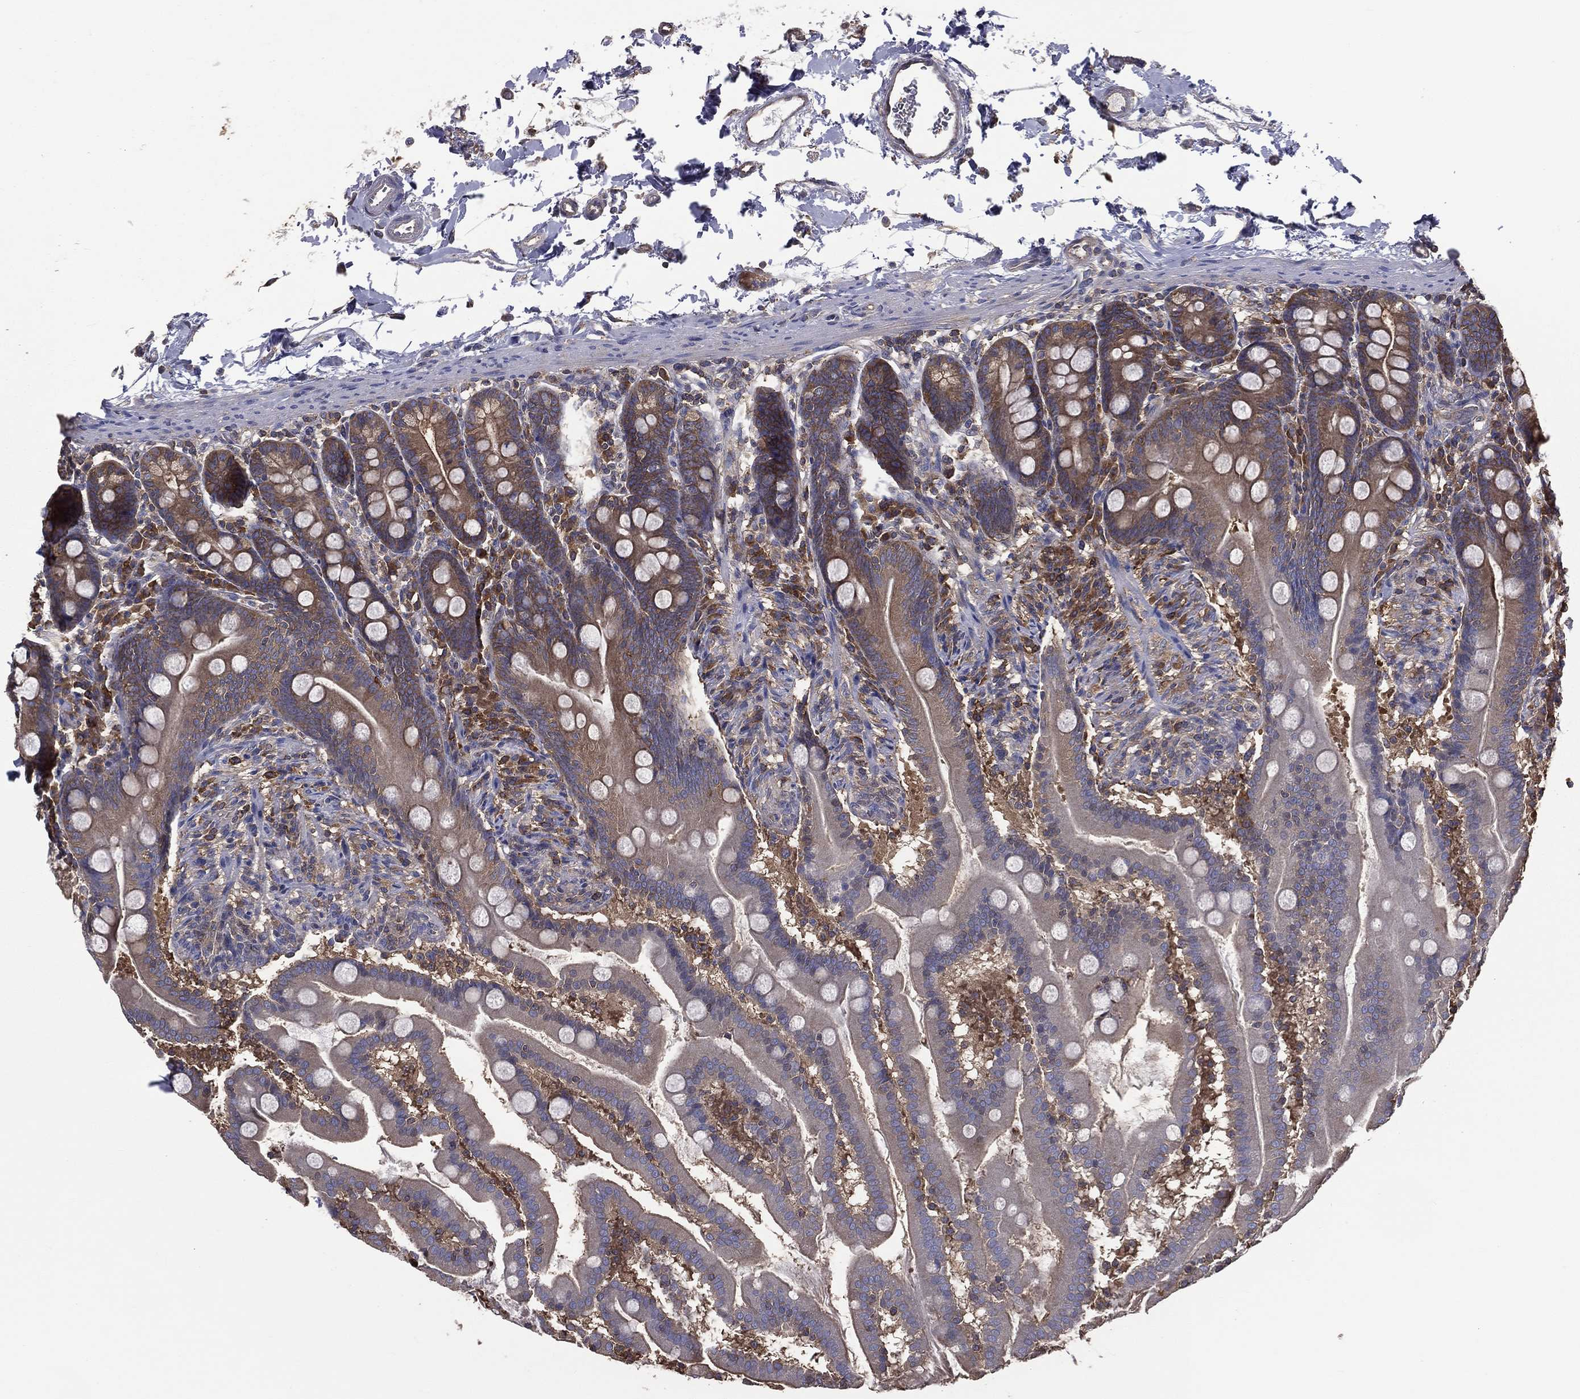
{"staining": {"intensity": "moderate", "quantity": "25%-75%", "location": "cytoplasmic/membranous"}, "tissue": "small intestine", "cell_type": "Glandular cells", "image_type": "normal", "snomed": [{"axis": "morphology", "description": "Normal tissue, NOS"}, {"axis": "topography", "description": "Small intestine"}], "caption": "Small intestine stained with a brown dye reveals moderate cytoplasmic/membranous positive staining in approximately 25%-75% of glandular cells.", "gene": "SARS1", "patient": {"sex": "female", "age": 44}}